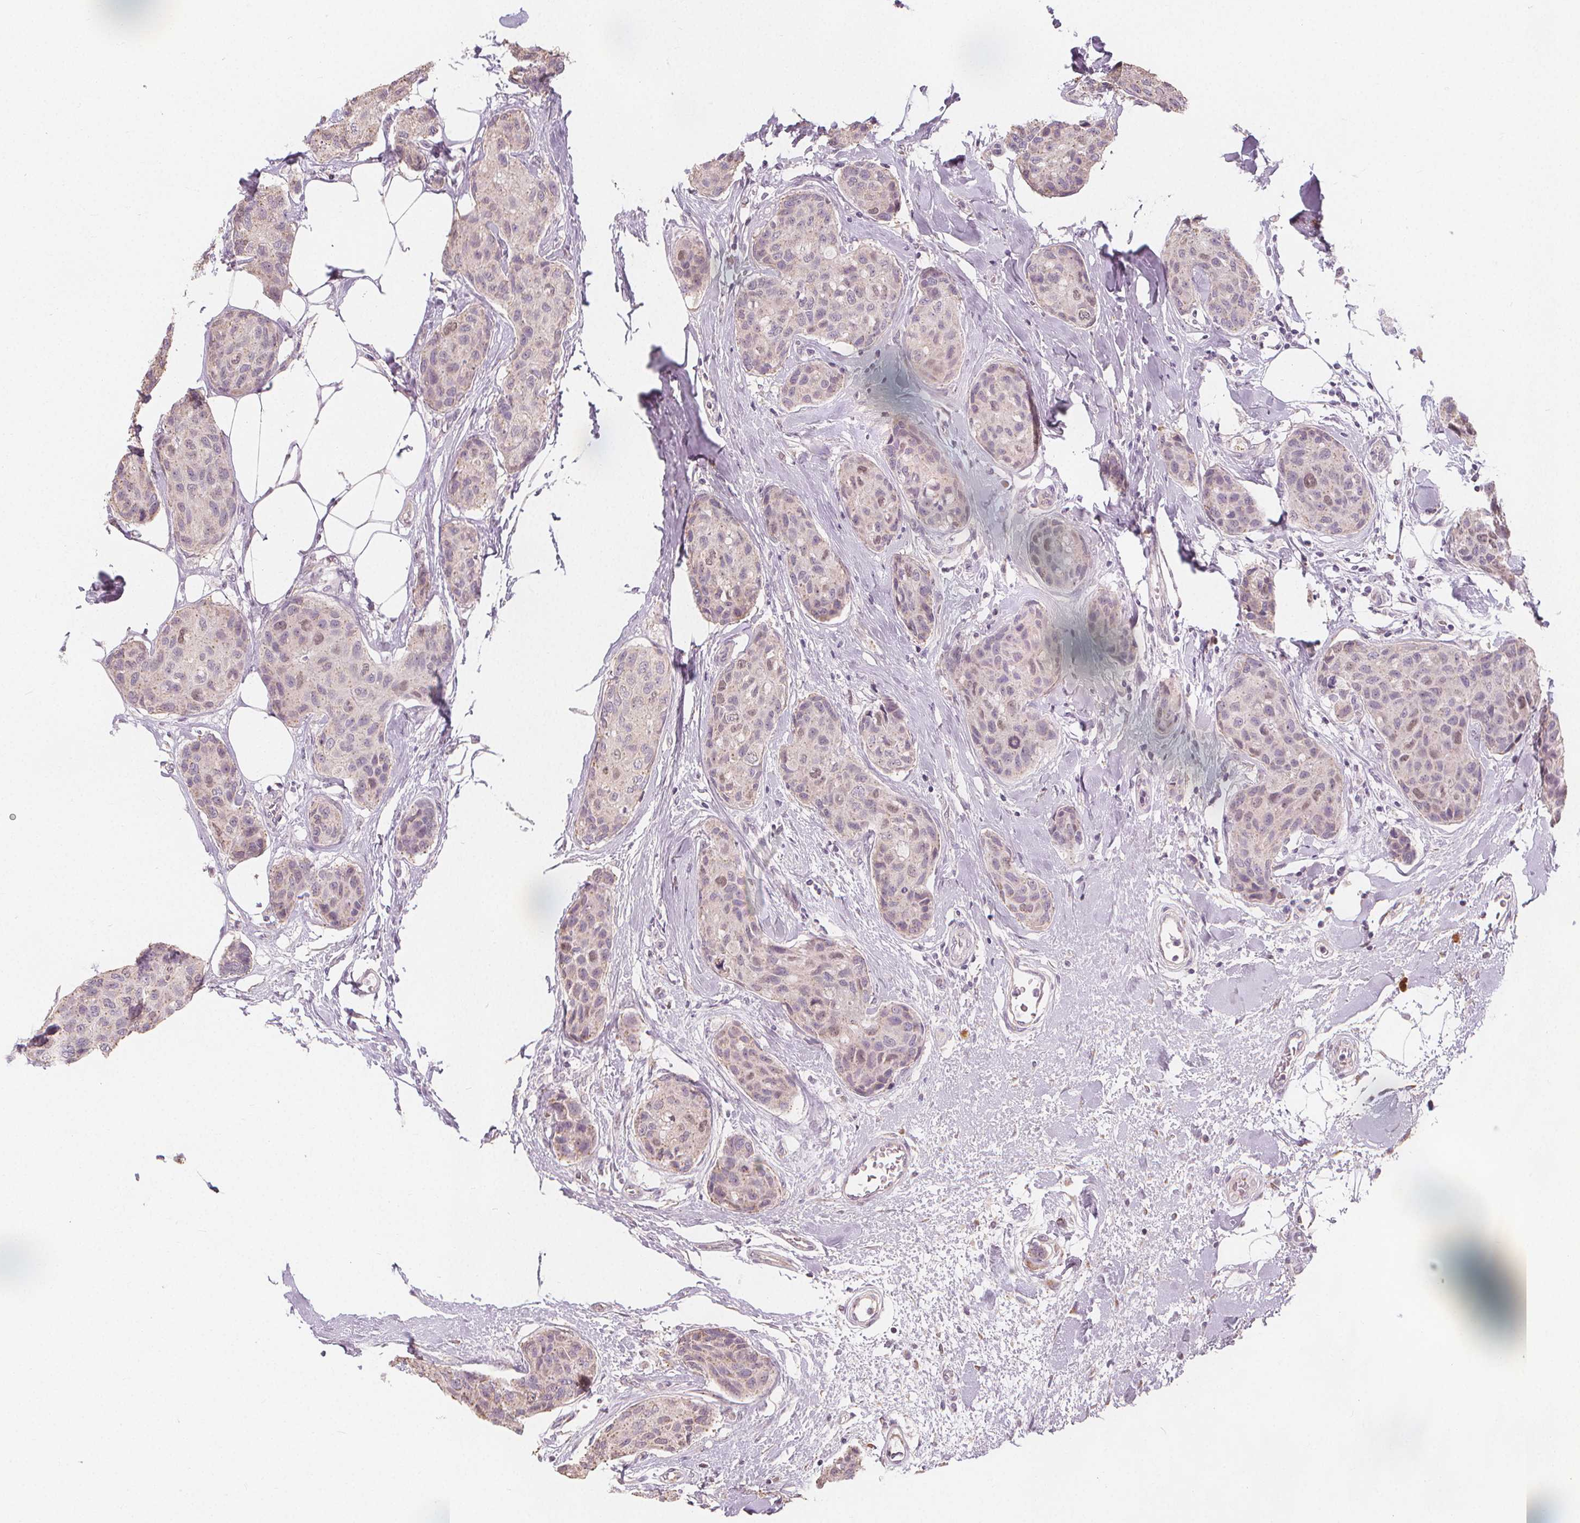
{"staining": {"intensity": "negative", "quantity": "none", "location": "none"}, "tissue": "breast cancer", "cell_type": "Tumor cells", "image_type": "cancer", "snomed": [{"axis": "morphology", "description": "Duct carcinoma"}, {"axis": "topography", "description": "Breast"}], "caption": "Protein analysis of breast intraductal carcinoma reveals no significant expression in tumor cells. (DAB (3,3'-diaminobenzidine) IHC, high magnification).", "gene": "TIPIN", "patient": {"sex": "female", "age": 80}}